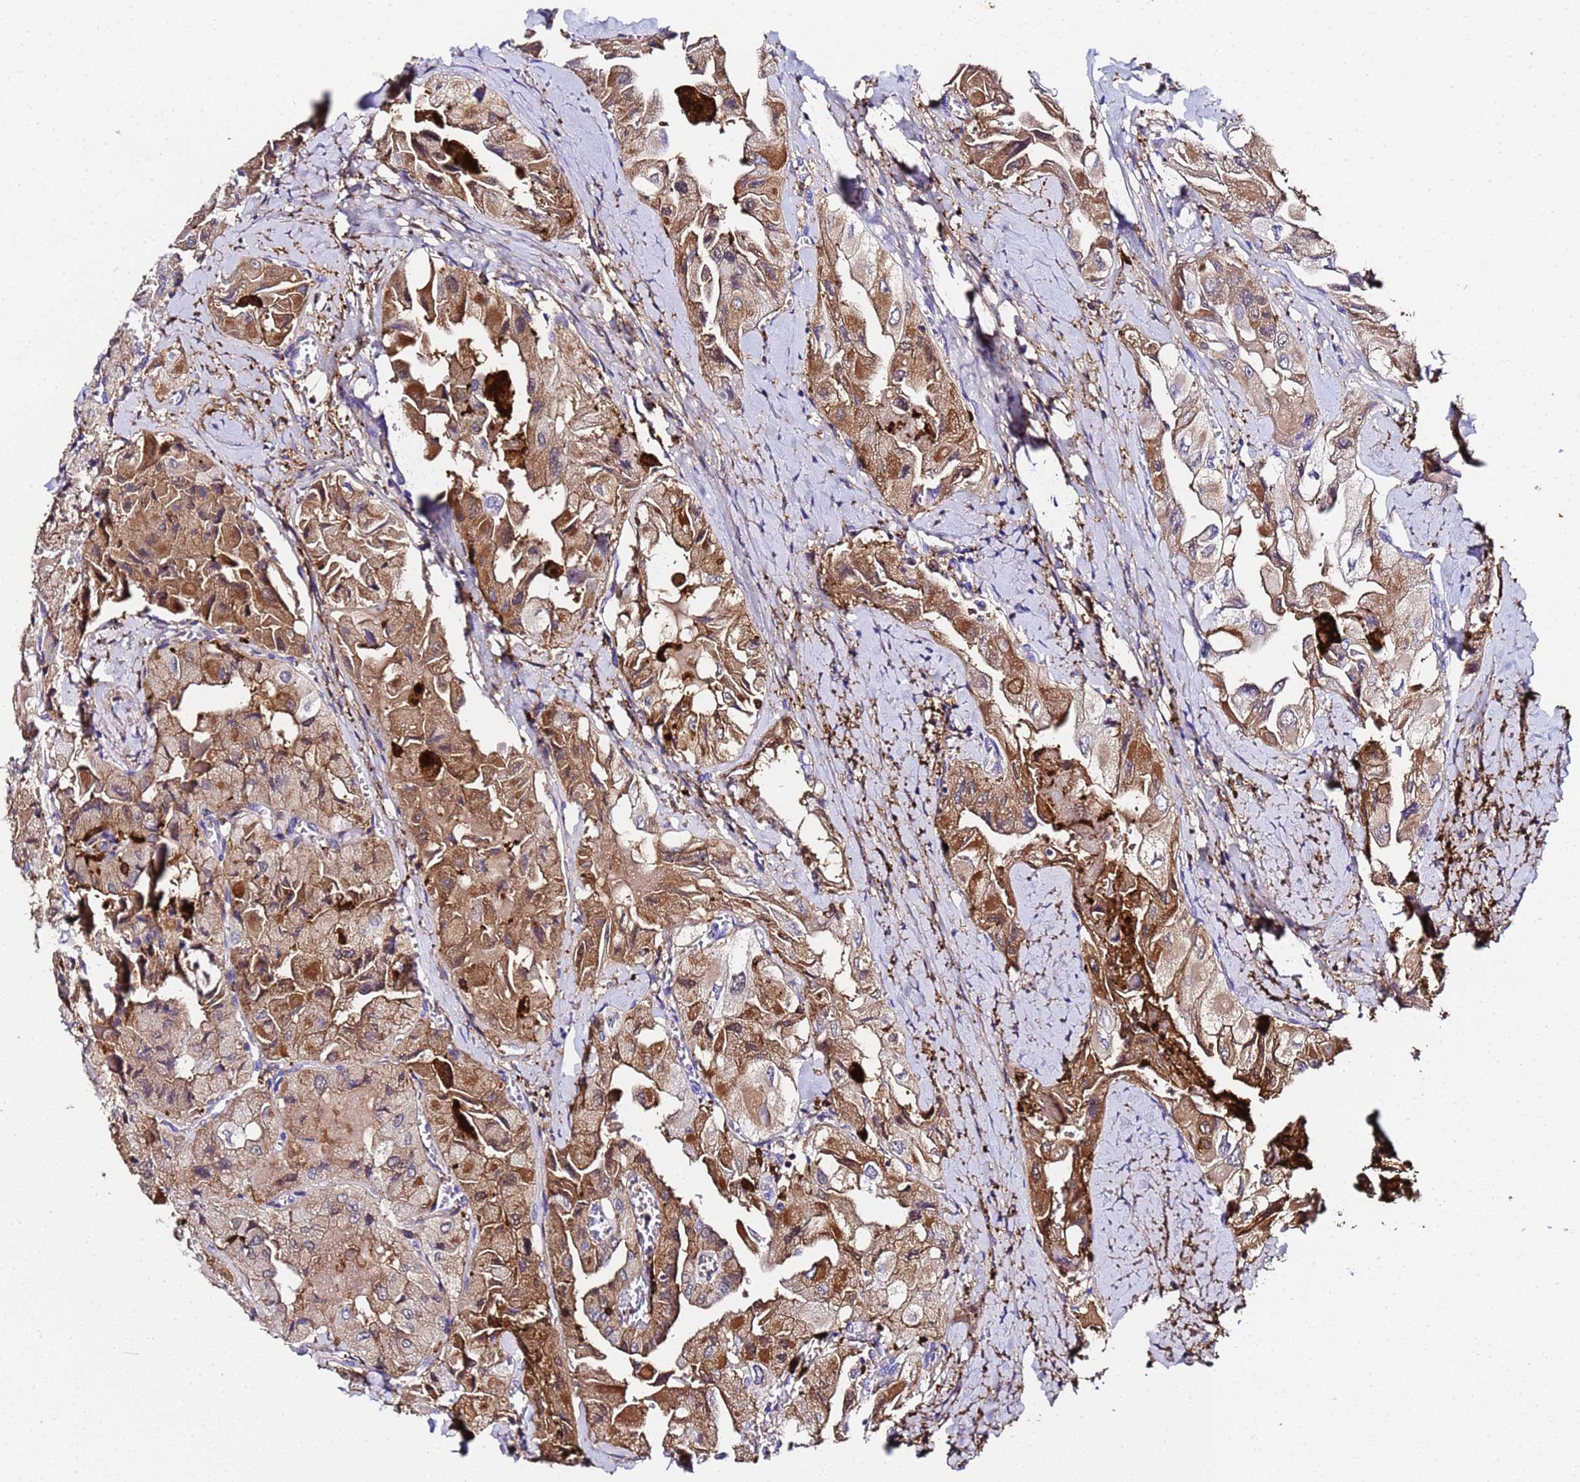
{"staining": {"intensity": "moderate", "quantity": ">75%", "location": "cytoplasmic/membranous"}, "tissue": "thyroid cancer", "cell_type": "Tumor cells", "image_type": "cancer", "snomed": [{"axis": "morphology", "description": "Normal tissue, NOS"}, {"axis": "morphology", "description": "Papillary adenocarcinoma, NOS"}, {"axis": "topography", "description": "Thyroid gland"}], "caption": "Immunohistochemical staining of human papillary adenocarcinoma (thyroid) shows medium levels of moderate cytoplasmic/membranous protein expression in about >75% of tumor cells. Using DAB (brown) and hematoxylin (blue) stains, captured at high magnification using brightfield microscopy.", "gene": "FTL", "patient": {"sex": "female", "age": 59}}